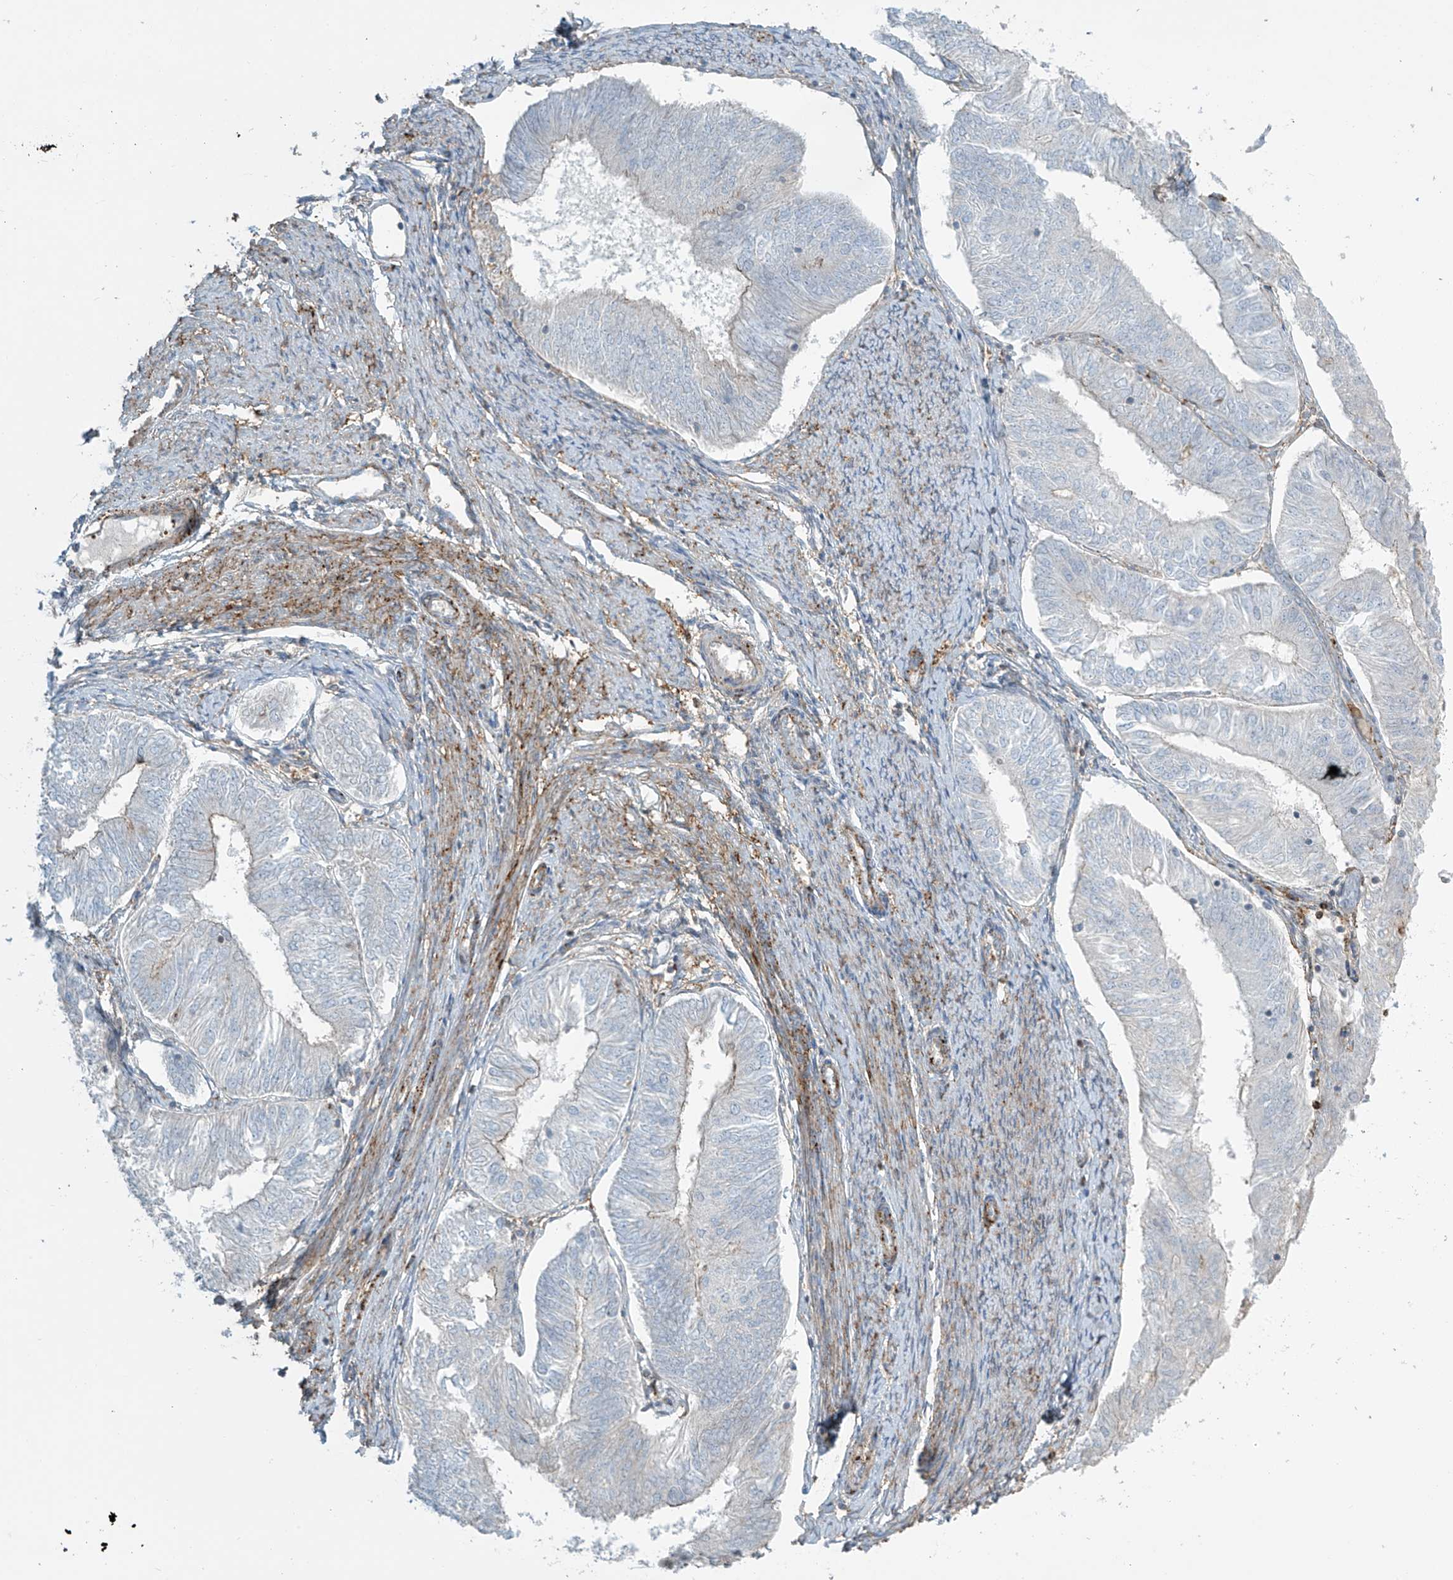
{"staining": {"intensity": "weak", "quantity": "<25%", "location": "cytoplasmic/membranous"}, "tissue": "endometrial cancer", "cell_type": "Tumor cells", "image_type": "cancer", "snomed": [{"axis": "morphology", "description": "Adenocarcinoma, NOS"}, {"axis": "topography", "description": "Endometrium"}], "caption": "The immunohistochemistry micrograph has no significant positivity in tumor cells of endometrial cancer tissue. (DAB immunohistochemistry visualized using brightfield microscopy, high magnification).", "gene": "SLC9A2", "patient": {"sex": "female", "age": 58}}